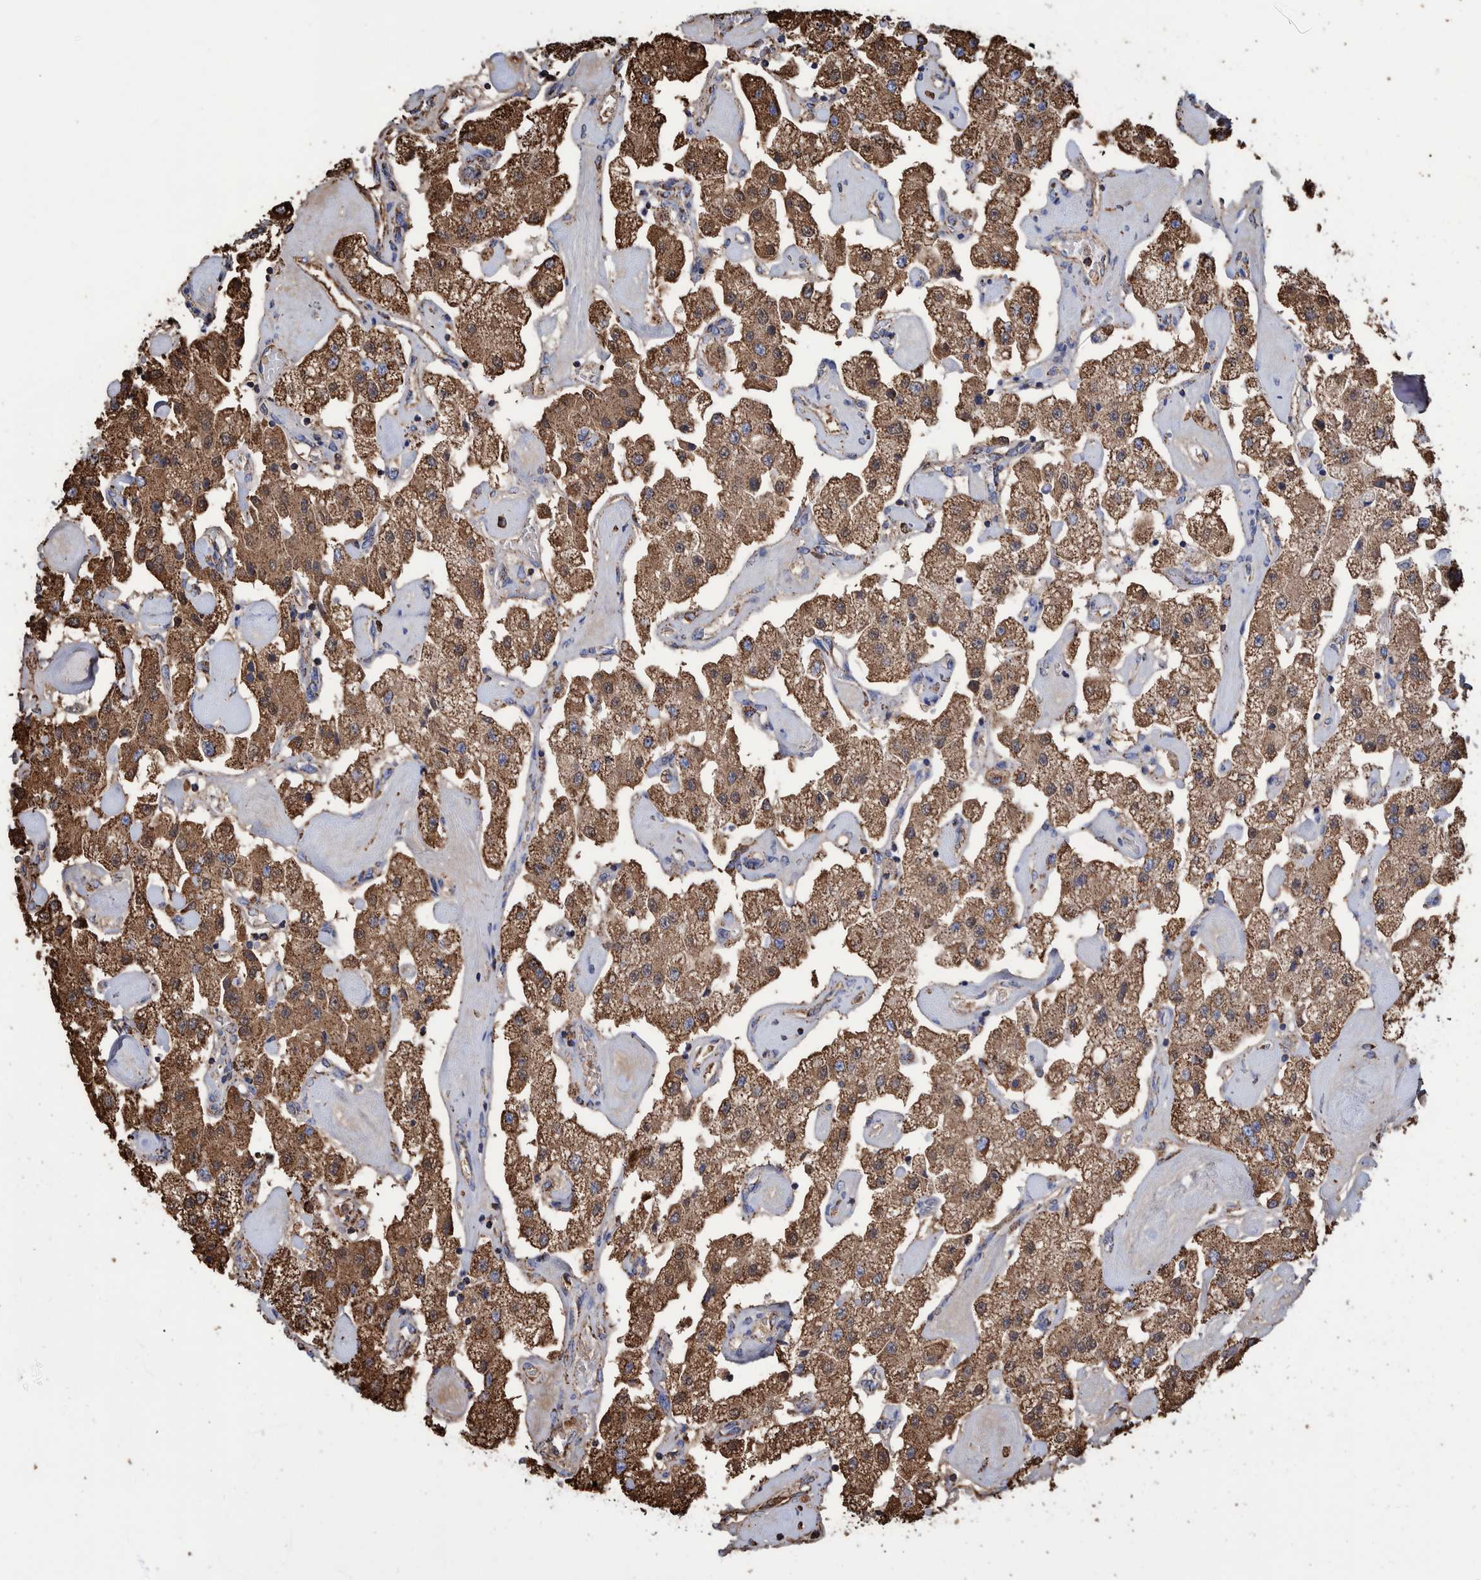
{"staining": {"intensity": "strong", "quantity": ">75%", "location": "cytoplasmic/membranous"}, "tissue": "carcinoid", "cell_type": "Tumor cells", "image_type": "cancer", "snomed": [{"axis": "morphology", "description": "Carcinoid, malignant, NOS"}, {"axis": "topography", "description": "Pancreas"}], "caption": "Immunohistochemical staining of malignant carcinoid displays high levels of strong cytoplasmic/membranous protein expression in approximately >75% of tumor cells. The staining was performed using DAB, with brown indicating positive protein expression. Nuclei are stained blue with hematoxylin.", "gene": "VPS26C", "patient": {"sex": "male", "age": 41}}